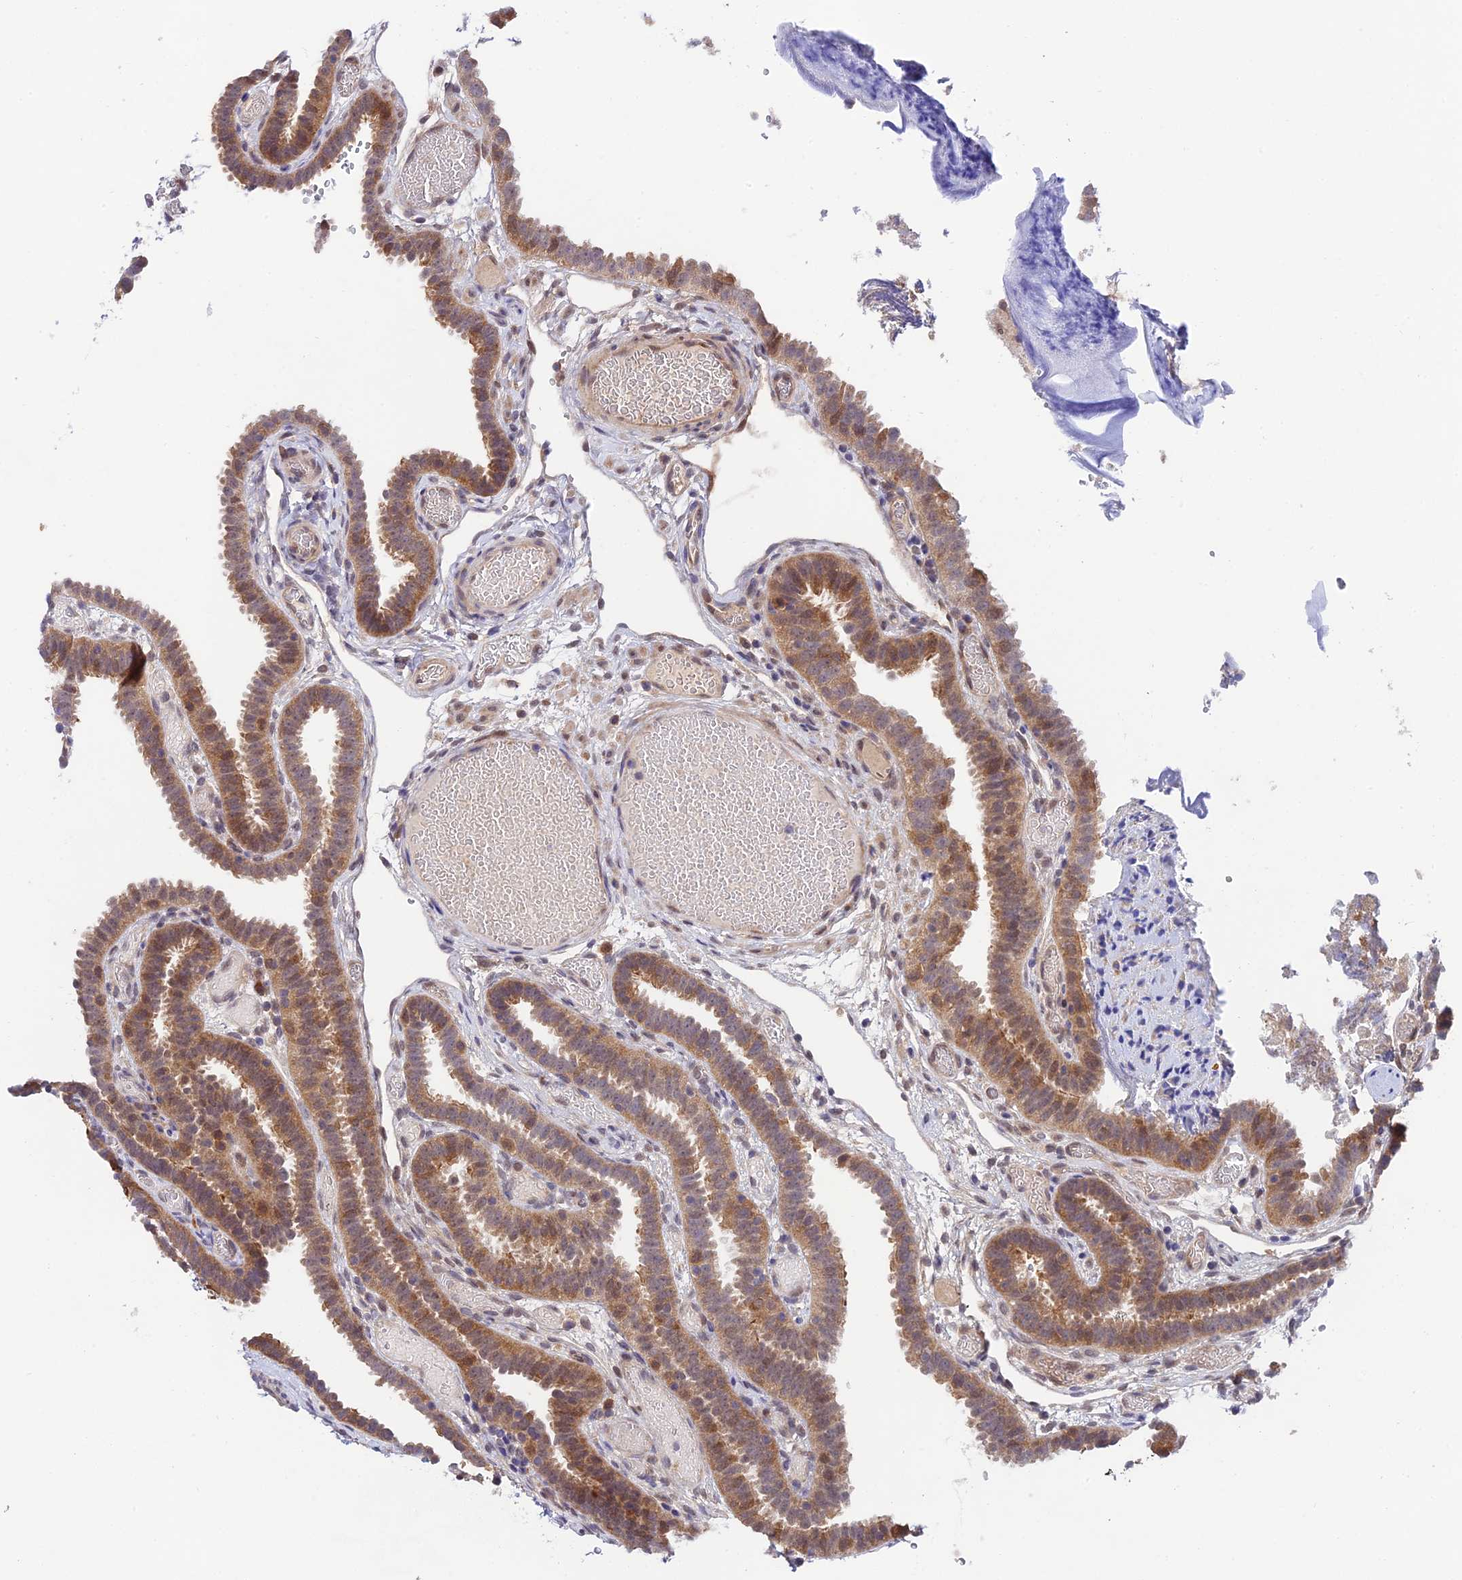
{"staining": {"intensity": "moderate", "quantity": ">75%", "location": "cytoplasmic/membranous"}, "tissue": "fallopian tube", "cell_type": "Glandular cells", "image_type": "normal", "snomed": [{"axis": "morphology", "description": "Normal tissue, NOS"}, {"axis": "topography", "description": "Fallopian tube"}], "caption": "This image shows IHC staining of benign fallopian tube, with medium moderate cytoplasmic/membranous expression in approximately >75% of glandular cells.", "gene": "TRIM40", "patient": {"sex": "female", "age": 37}}